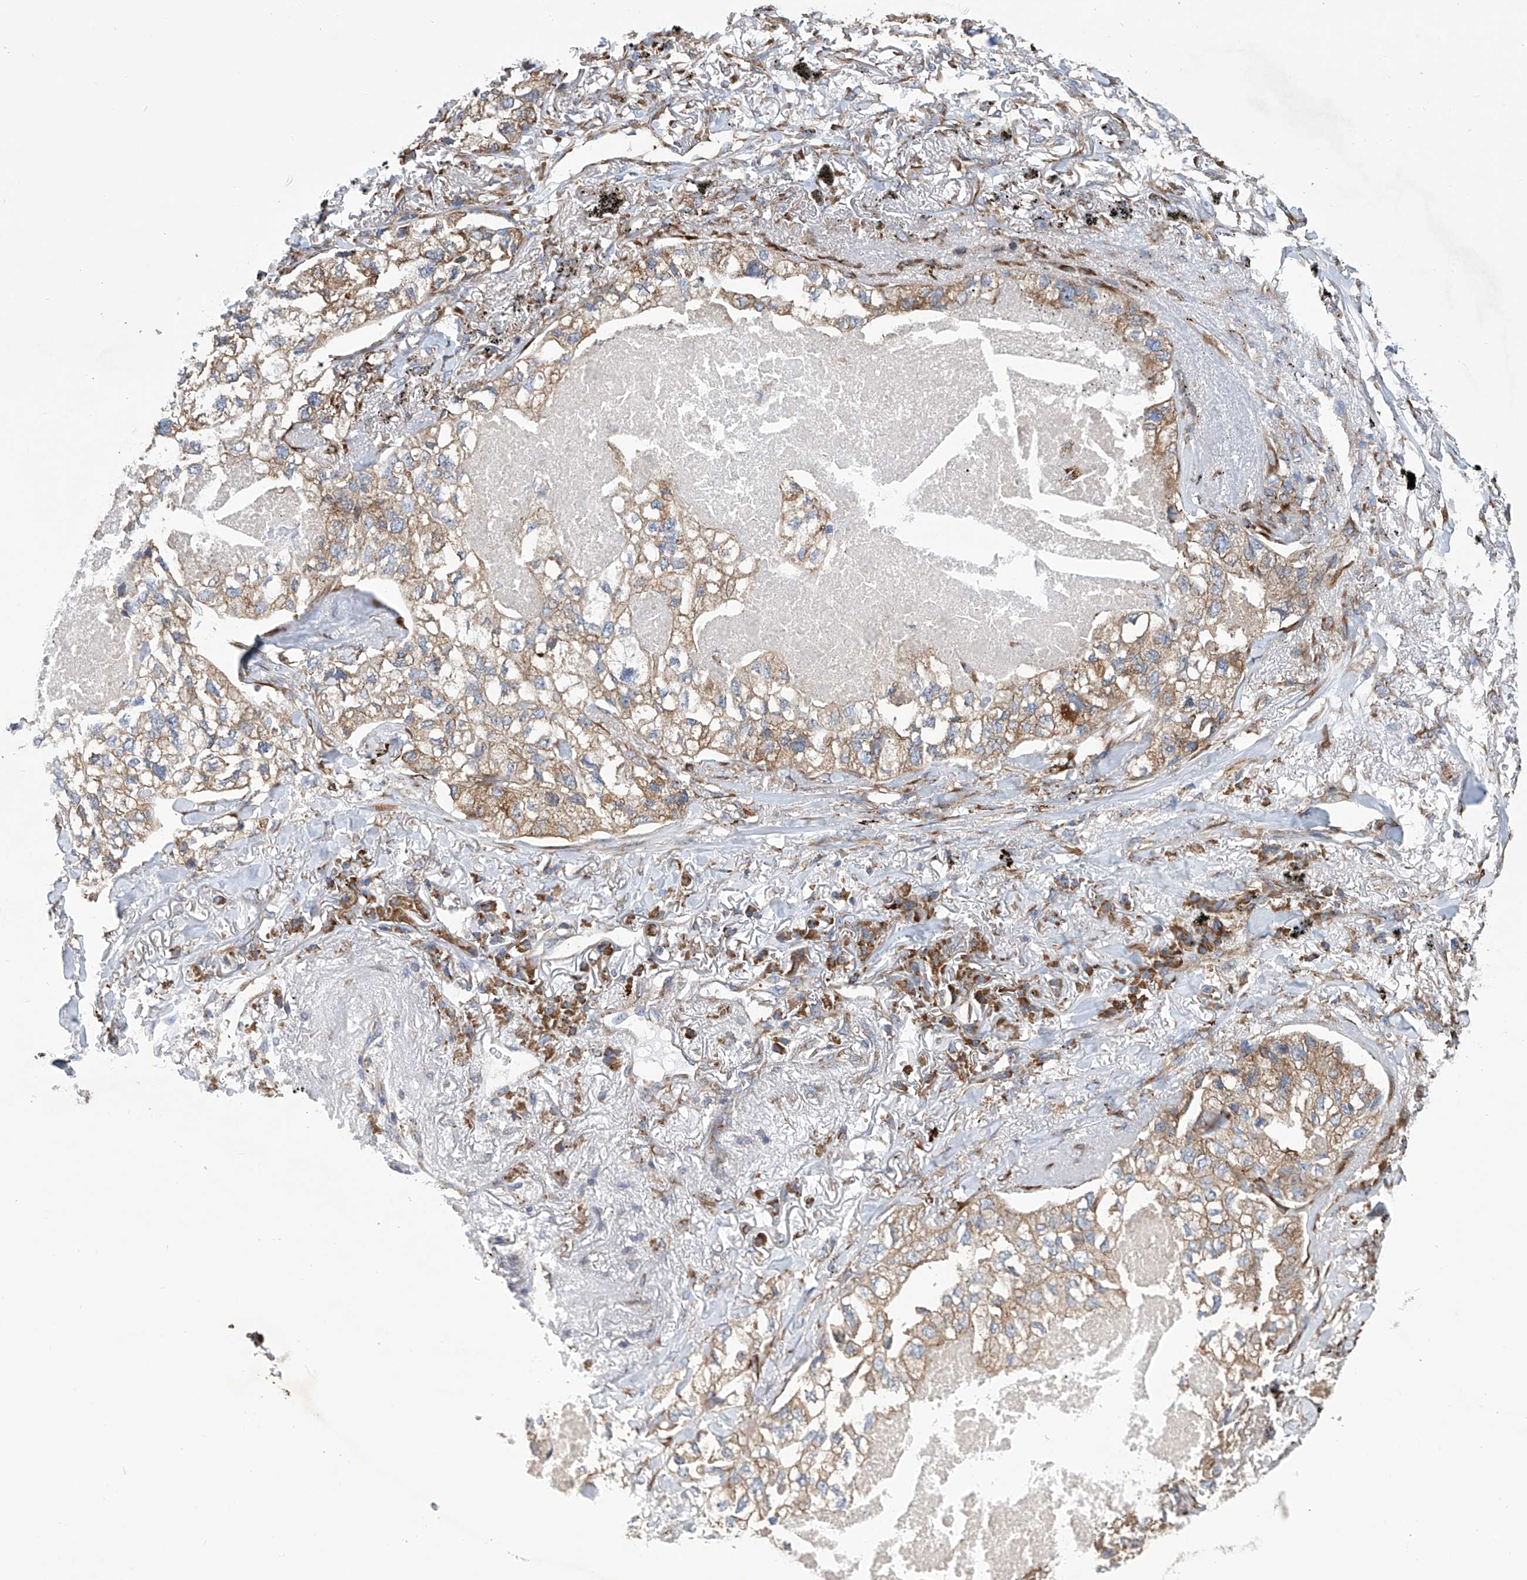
{"staining": {"intensity": "weak", "quantity": ">75%", "location": "cytoplasmic/membranous"}, "tissue": "lung cancer", "cell_type": "Tumor cells", "image_type": "cancer", "snomed": [{"axis": "morphology", "description": "Adenocarcinoma, NOS"}, {"axis": "topography", "description": "Lung"}], "caption": "DAB (3,3'-diaminobenzidine) immunohistochemical staining of human lung adenocarcinoma displays weak cytoplasmic/membranous protein staining in about >75% of tumor cells. The protein of interest is stained brown, and the nuclei are stained in blue (DAB (3,3'-diaminobenzidine) IHC with brightfield microscopy, high magnification).", "gene": "SENP2", "patient": {"sex": "male", "age": 65}}